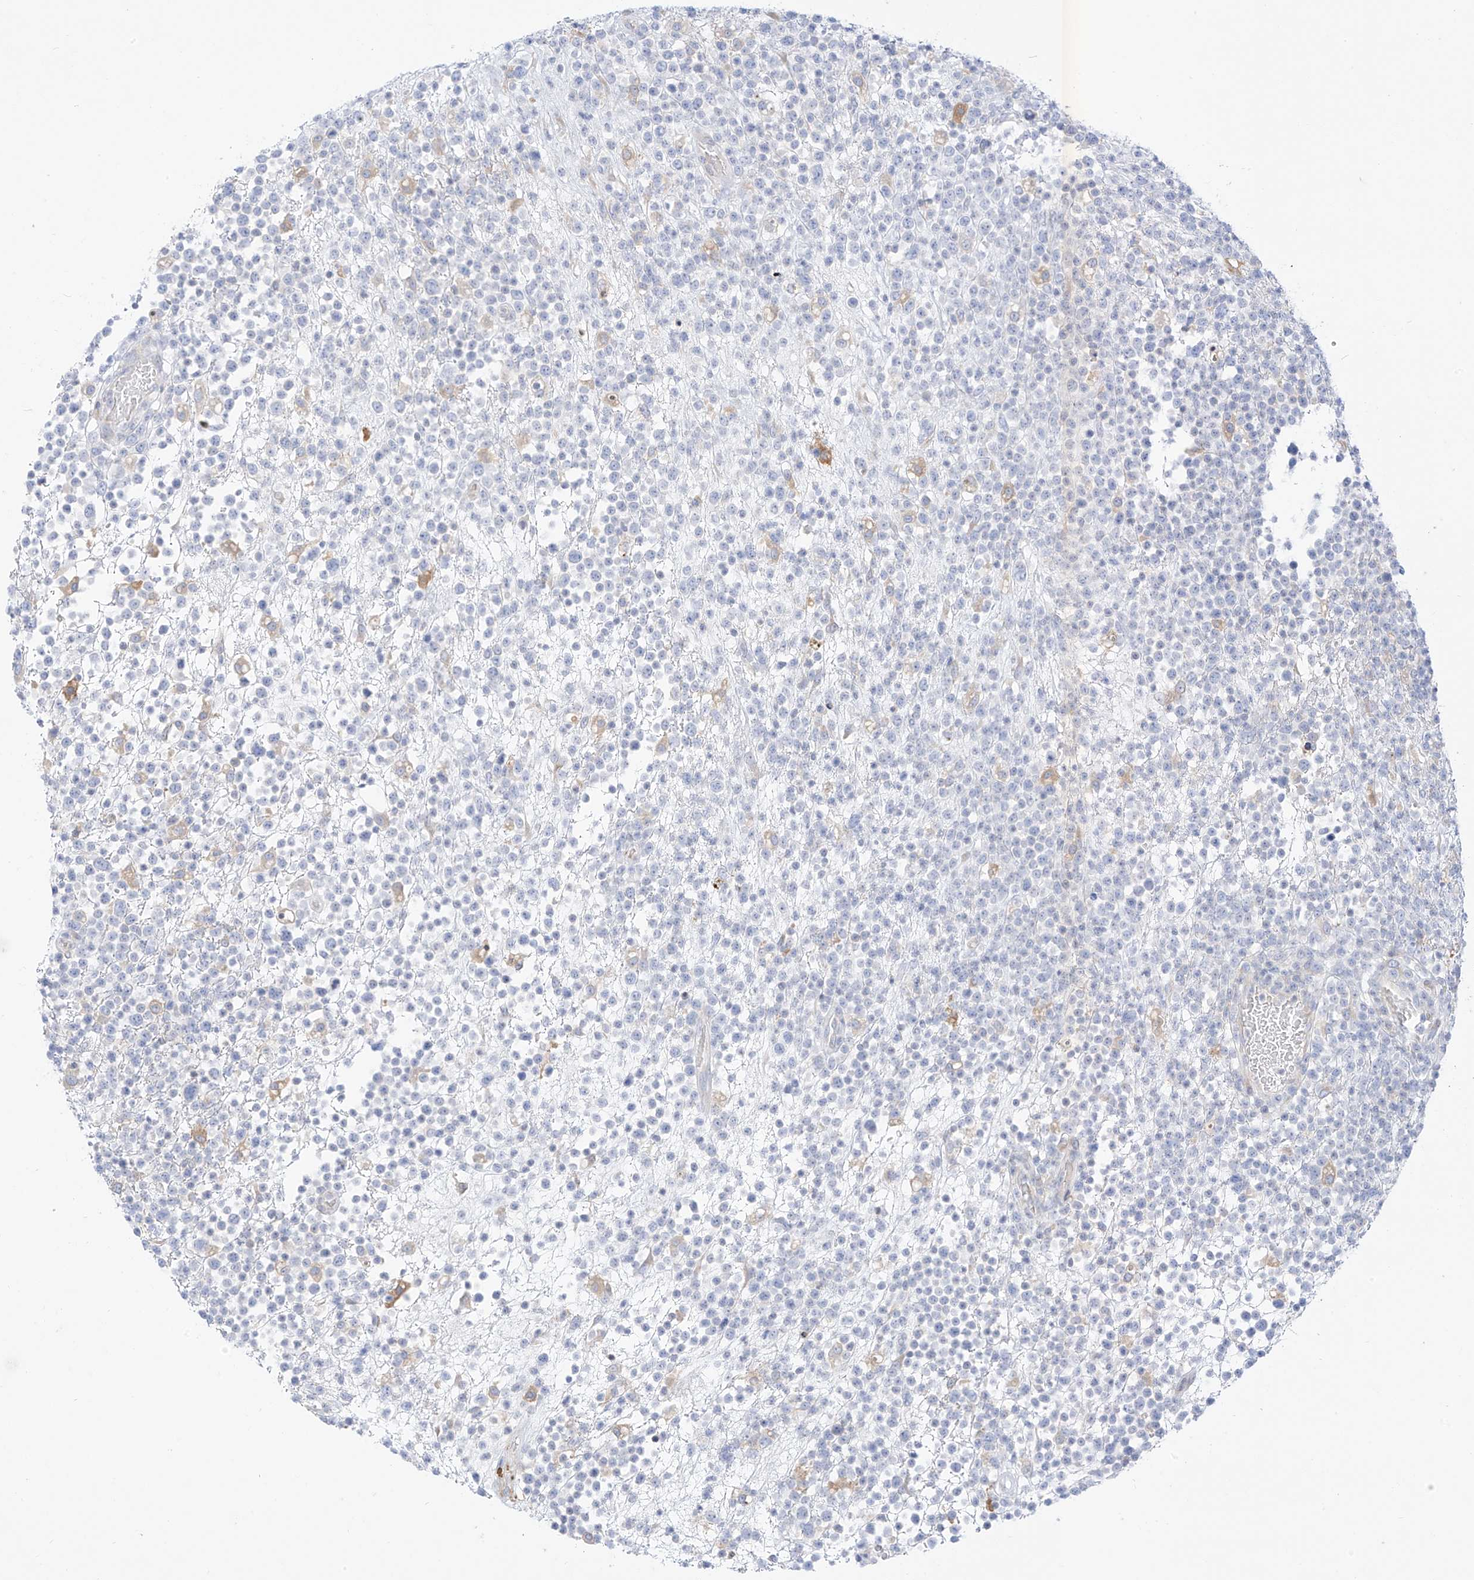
{"staining": {"intensity": "negative", "quantity": "none", "location": "none"}, "tissue": "lymphoma", "cell_type": "Tumor cells", "image_type": "cancer", "snomed": [{"axis": "morphology", "description": "Malignant lymphoma, non-Hodgkin's type, High grade"}, {"axis": "topography", "description": "Colon"}], "caption": "Tumor cells show no significant positivity in malignant lymphoma, non-Hodgkin's type (high-grade).", "gene": "PCYOX1", "patient": {"sex": "female", "age": 53}}